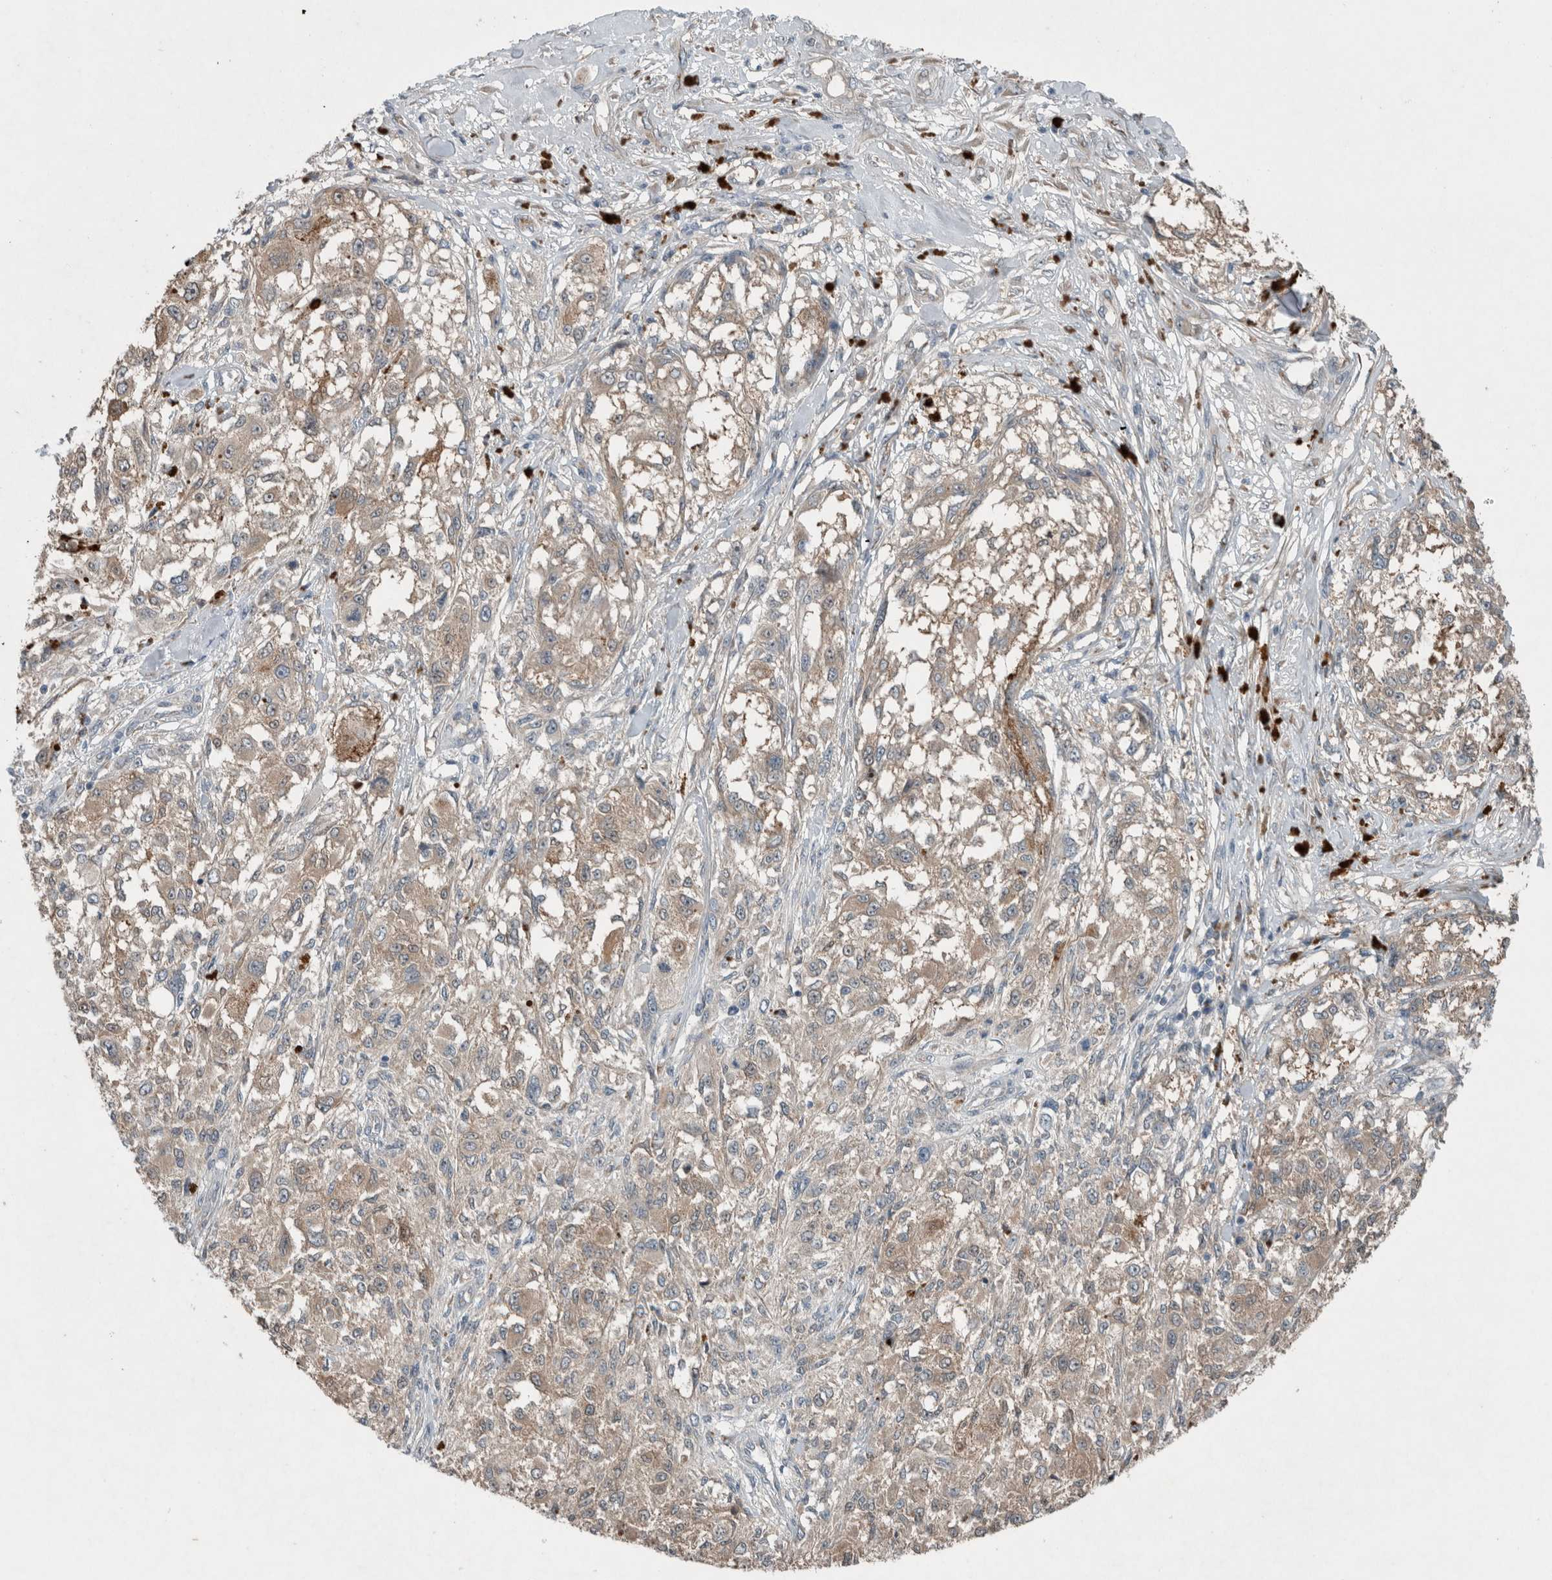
{"staining": {"intensity": "weak", "quantity": ">75%", "location": "cytoplasmic/membranous"}, "tissue": "melanoma", "cell_type": "Tumor cells", "image_type": "cancer", "snomed": [{"axis": "morphology", "description": "Necrosis, NOS"}, {"axis": "morphology", "description": "Malignant melanoma, NOS"}, {"axis": "topography", "description": "Skin"}], "caption": "A high-resolution micrograph shows immunohistochemistry staining of malignant melanoma, which shows weak cytoplasmic/membranous staining in approximately >75% of tumor cells.", "gene": "RALGDS", "patient": {"sex": "female", "age": 87}}